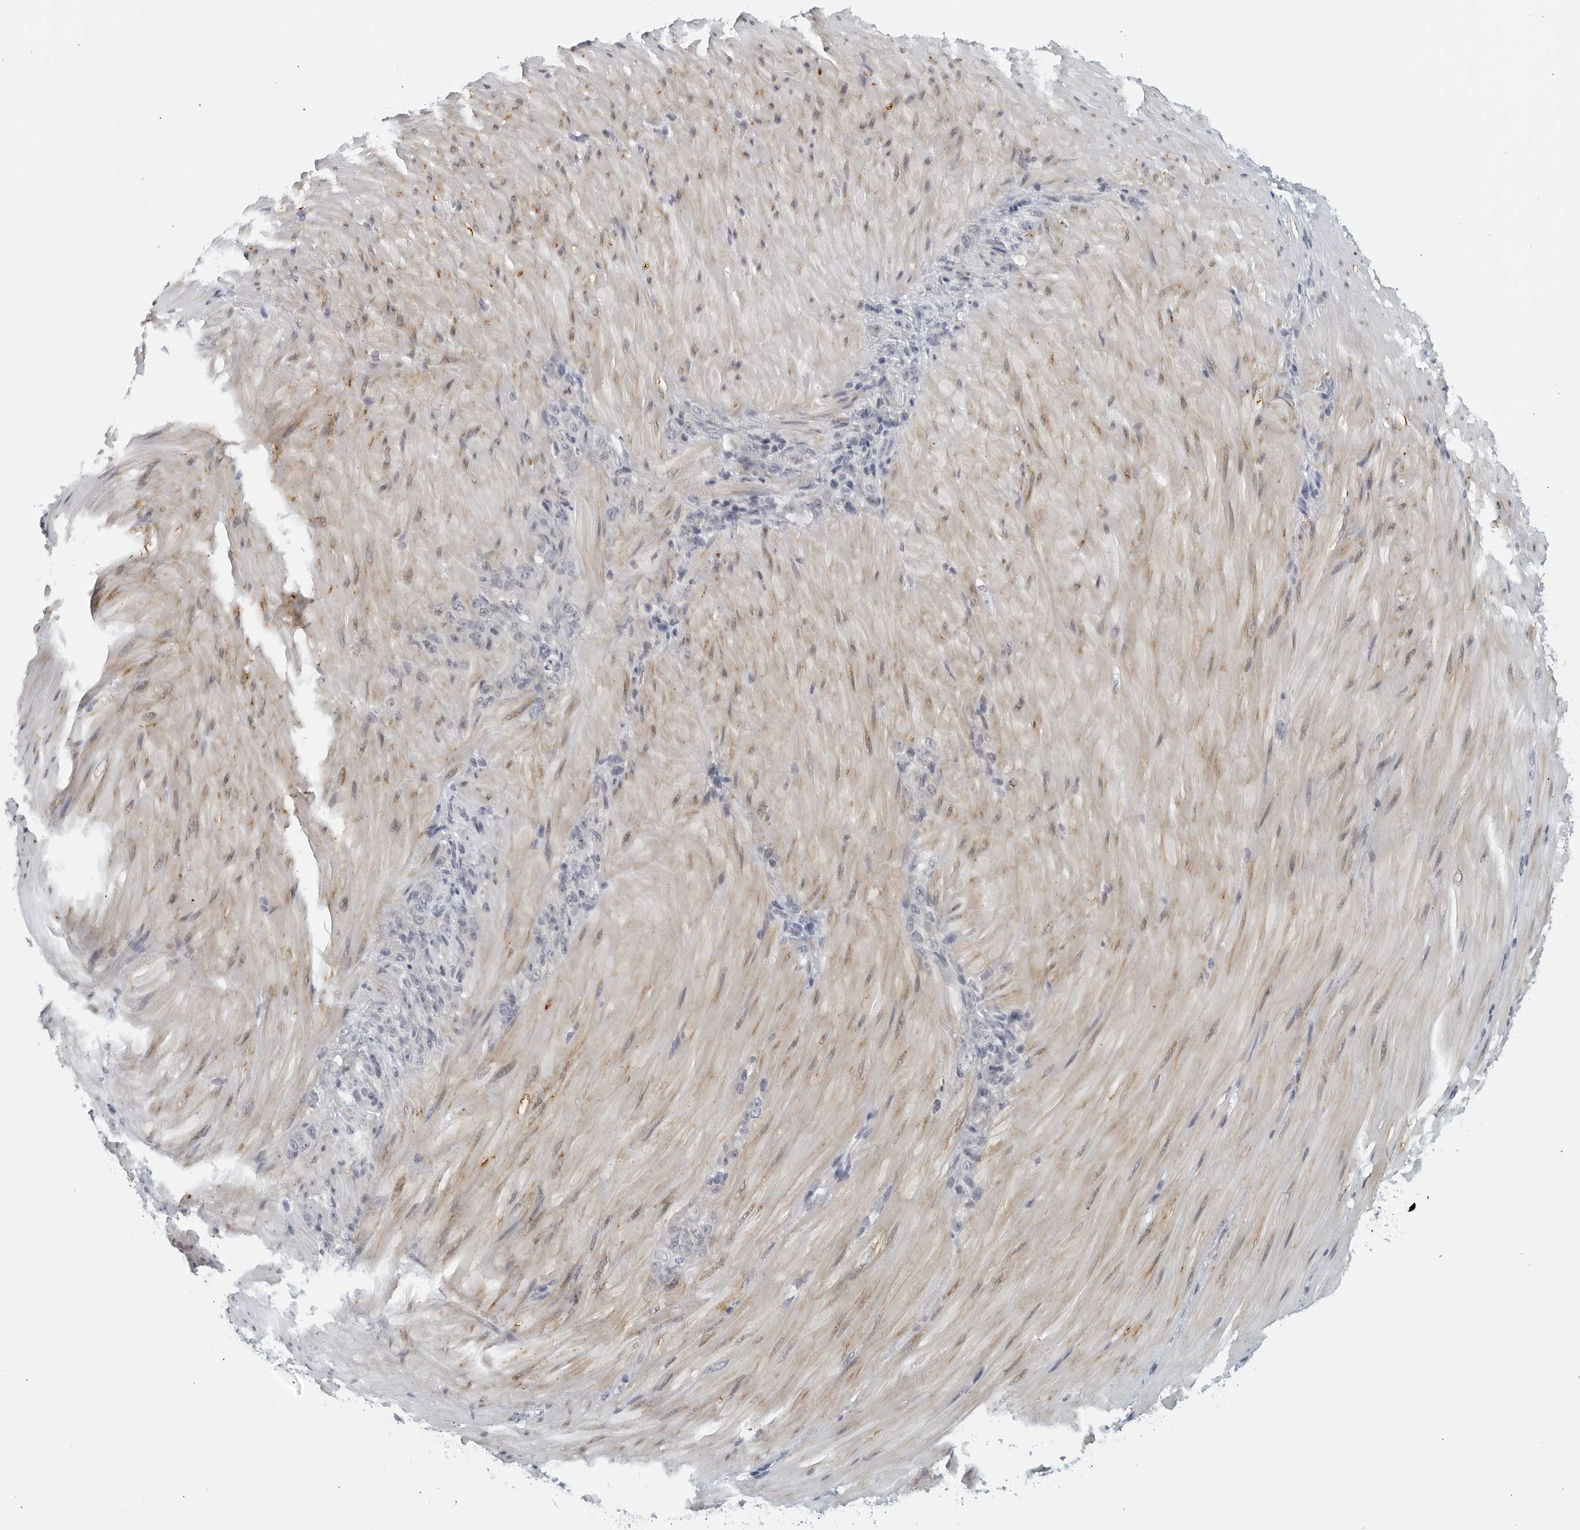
{"staining": {"intensity": "negative", "quantity": "none", "location": "none"}, "tissue": "stomach cancer", "cell_type": "Tumor cells", "image_type": "cancer", "snomed": [{"axis": "morphology", "description": "Normal tissue, NOS"}, {"axis": "morphology", "description": "Adenocarcinoma, NOS"}, {"axis": "topography", "description": "Stomach"}], "caption": "Immunohistochemistry (IHC) micrograph of stomach cancer stained for a protein (brown), which displays no positivity in tumor cells.", "gene": "MATN1", "patient": {"sex": "male", "age": 82}}